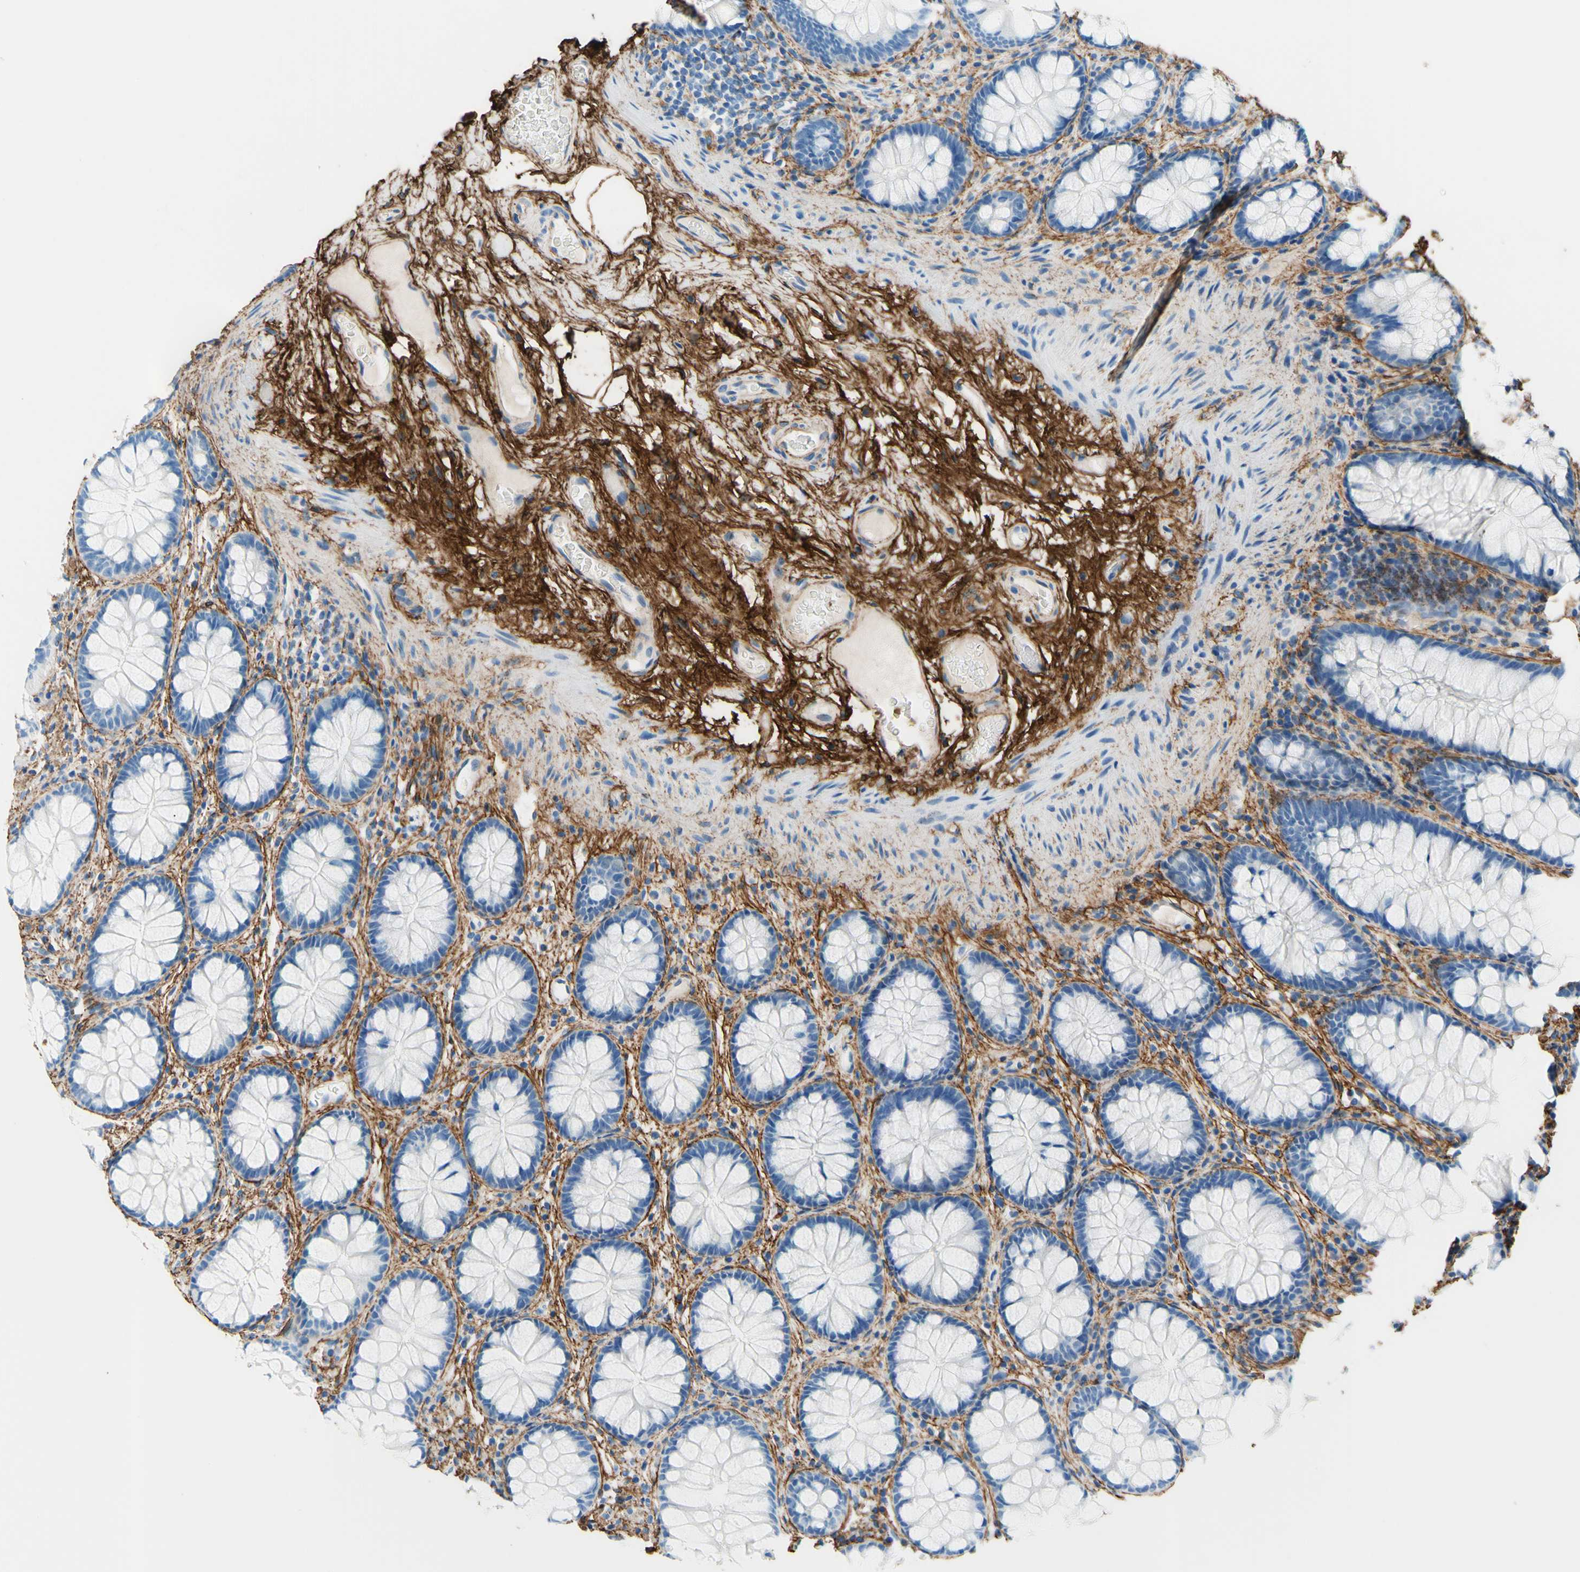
{"staining": {"intensity": "negative", "quantity": "none", "location": "none"}, "tissue": "colon", "cell_type": "Endothelial cells", "image_type": "normal", "snomed": [{"axis": "morphology", "description": "Normal tissue, NOS"}, {"axis": "topography", "description": "Colon"}], "caption": "DAB (3,3'-diaminobenzidine) immunohistochemical staining of normal human colon demonstrates no significant positivity in endothelial cells. (Stains: DAB (3,3'-diaminobenzidine) immunohistochemistry (IHC) with hematoxylin counter stain, Microscopy: brightfield microscopy at high magnification).", "gene": "MFAP5", "patient": {"sex": "female", "age": 55}}